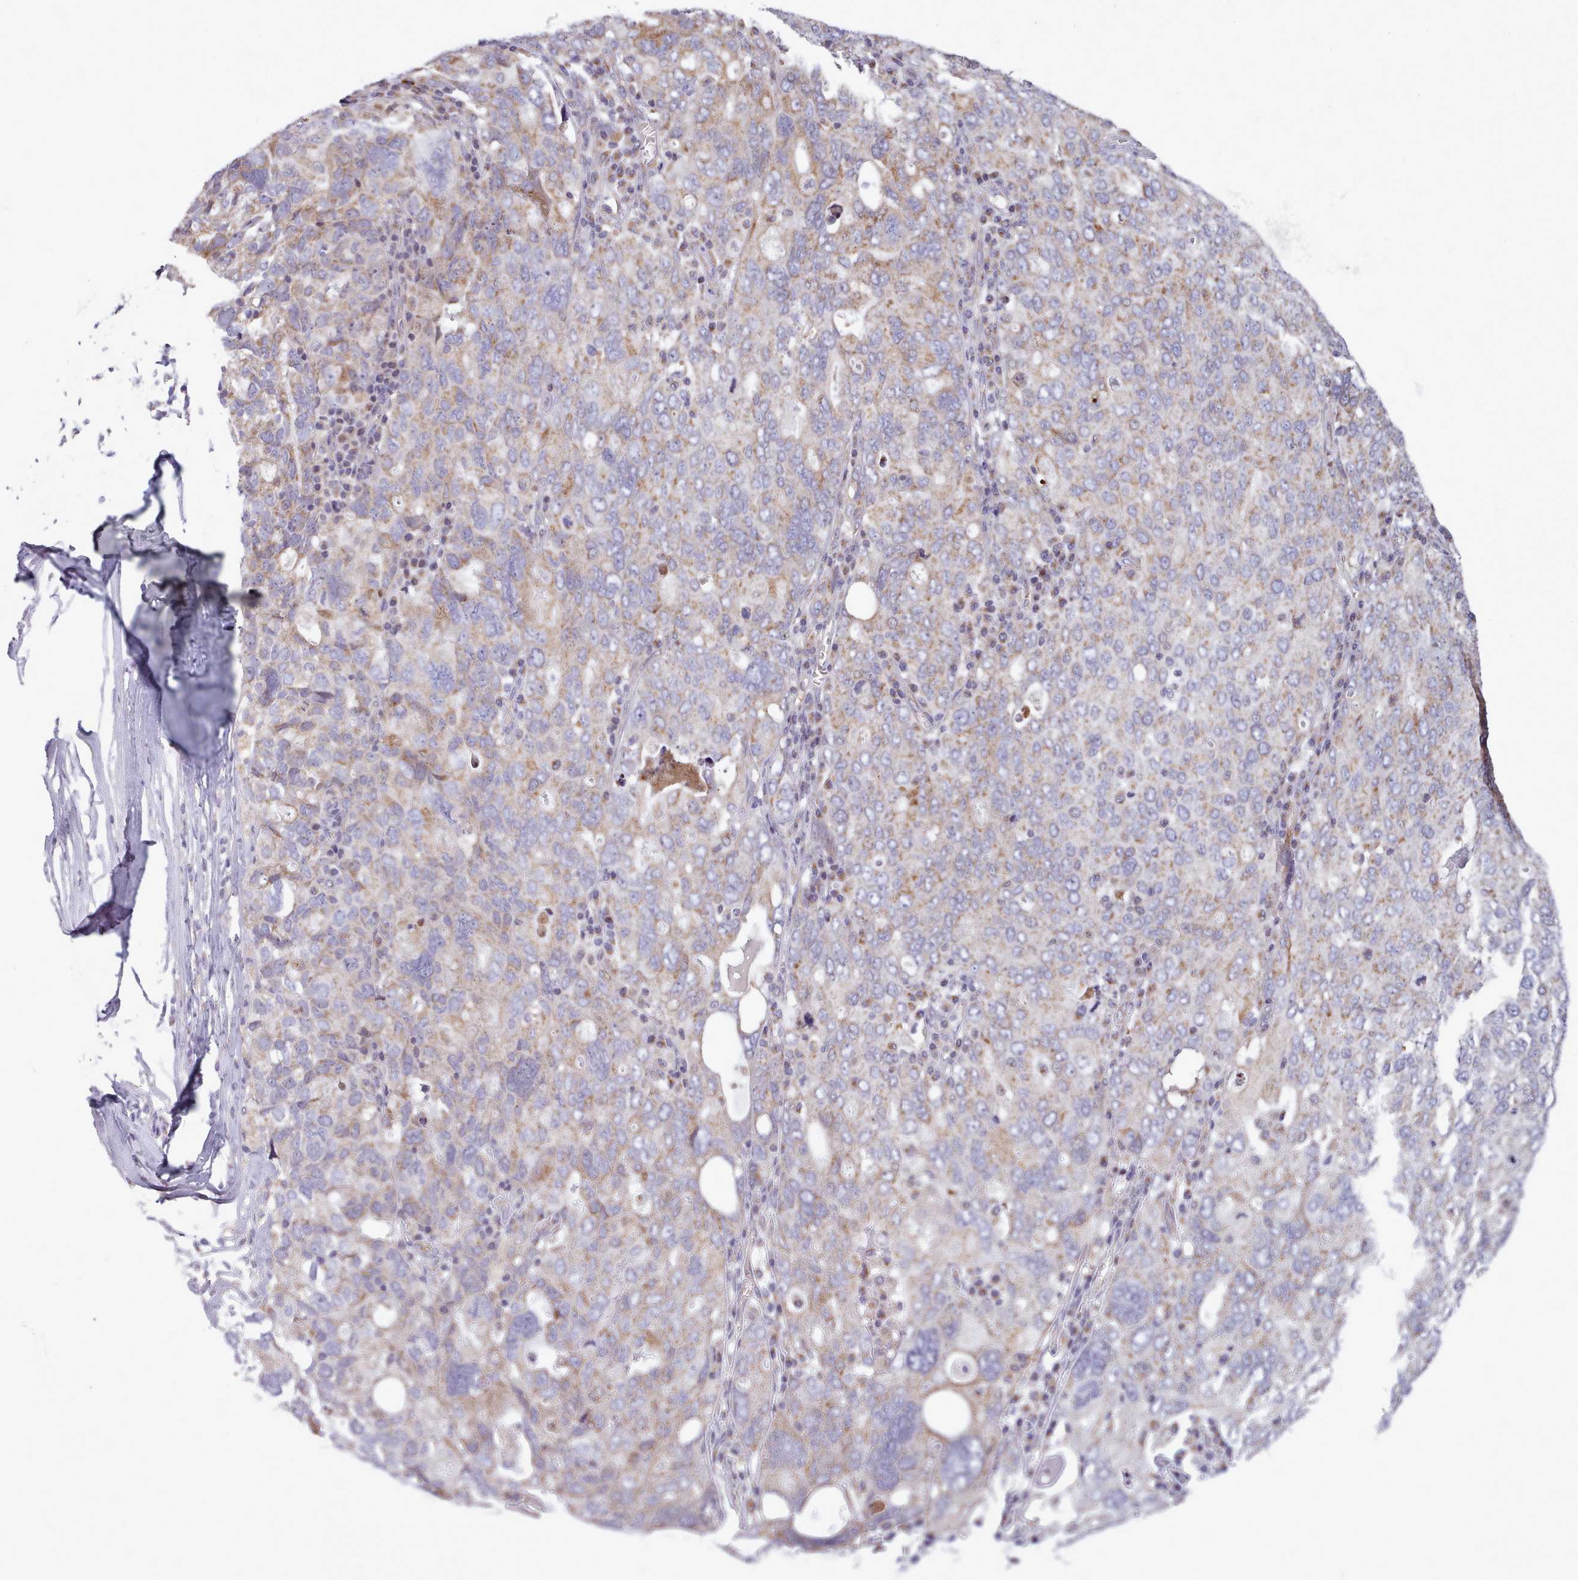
{"staining": {"intensity": "moderate", "quantity": "25%-75%", "location": "cytoplasmic/membranous"}, "tissue": "ovarian cancer", "cell_type": "Tumor cells", "image_type": "cancer", "snomed": [{"axis": "morphology", "description": "Carcinoma, endometroid"}, {"axis": "topography", "description": "Ovary"}], "caption": "Immunohistochemistry staining of ovarian cancer (endometroid carcinoma), which displays medium levels of moderate cytoplasmic/membranous staining in about 25%-75% of tumor cells indicating moderate cytoplasmic/membranous protein positivity. The staining was performed using DAB (brown) for protein detection and nuclei were counterstained in hematoxylin (blue).", "gene": "SLC52A3", "patient": {"sex": "female", "age": 62}}